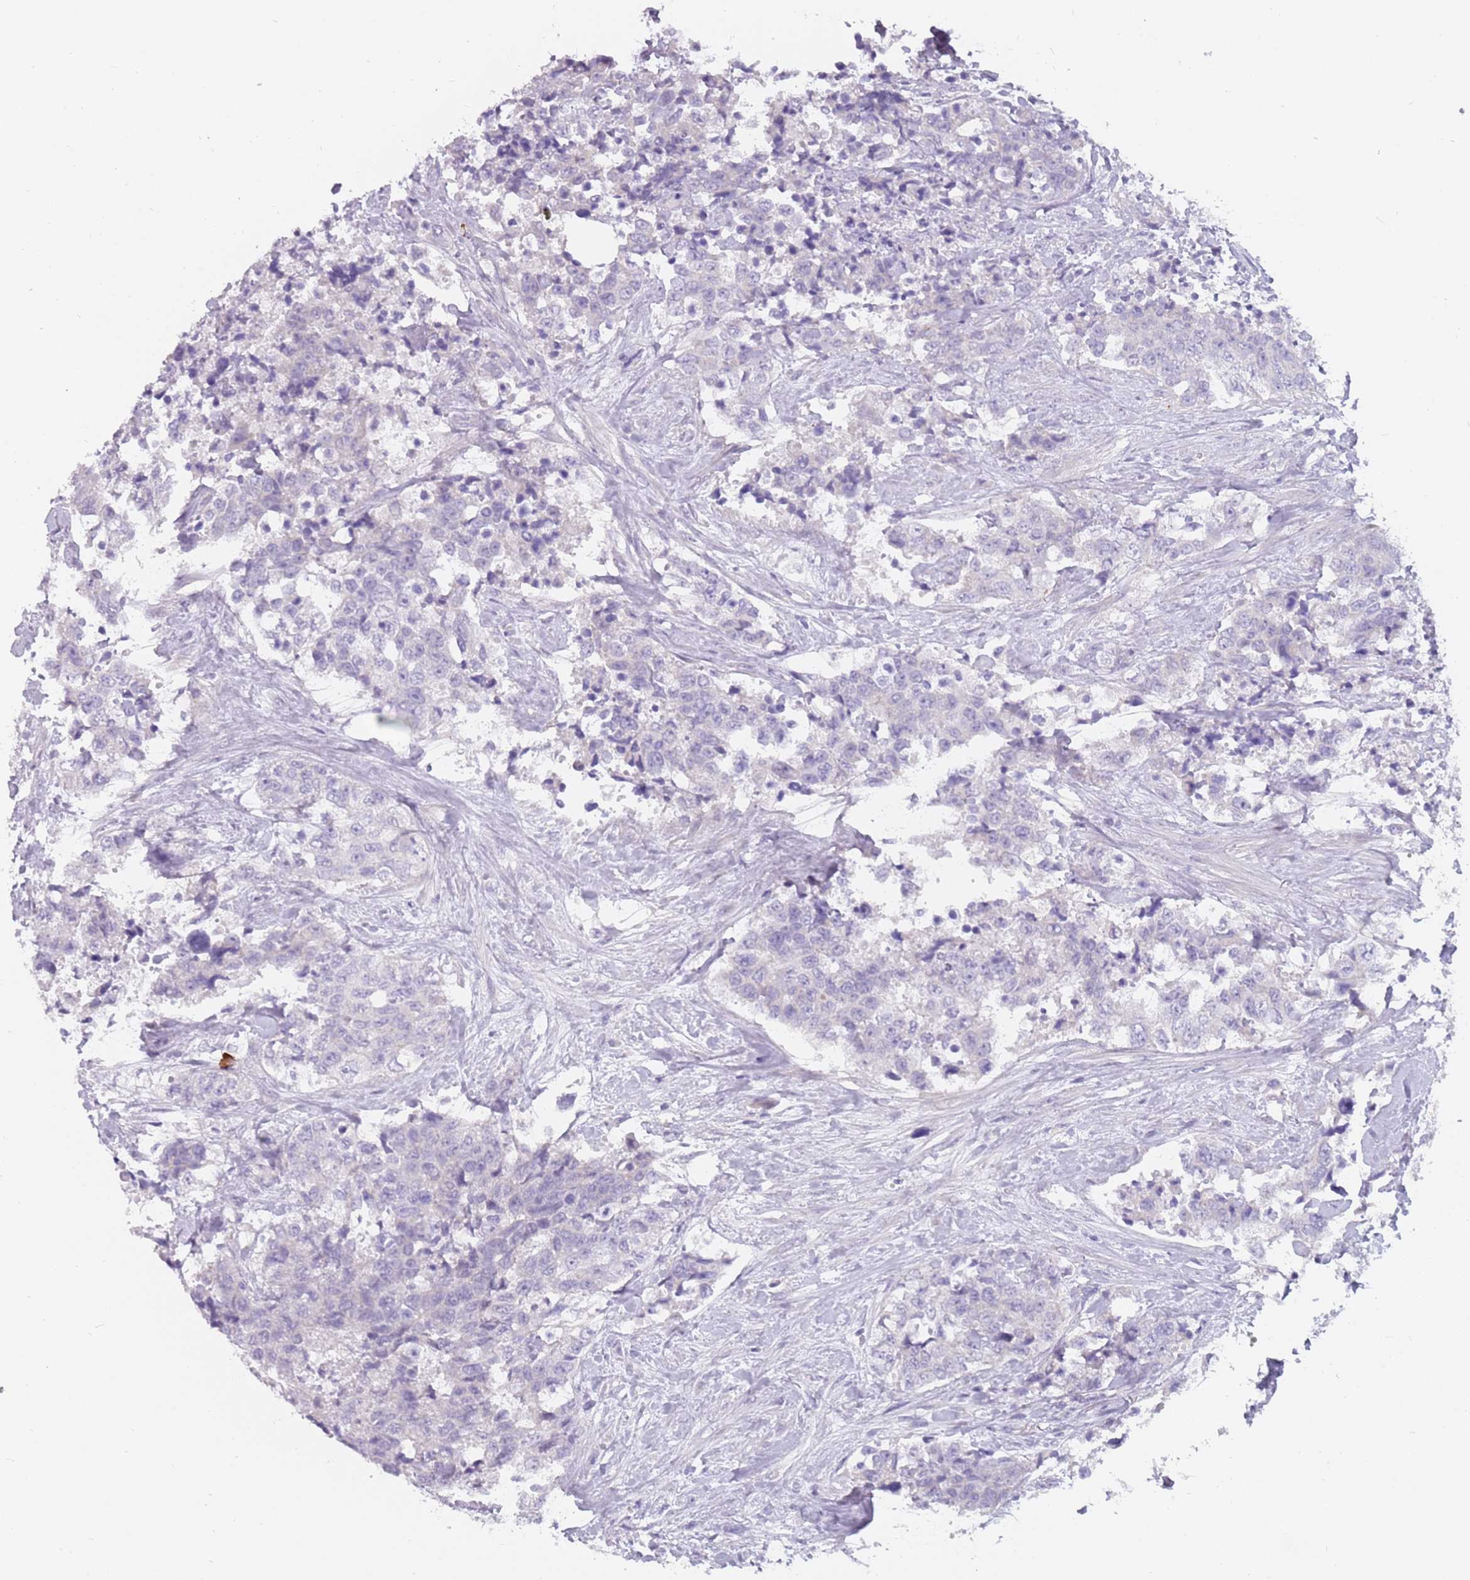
{"staining": {"intensity": "negative", "quantity": "none", "location": "none"}, "tissue": "urothelial cancer", "cell_type": "Tumor cells", "image_type": "cancer", "snomed": [{"axis": "morphology", "description": "Urothelial carcinoma, High grade"}, {"axis": "topography", "description": "Urinary bladder"}], "caption": "DAB (3,3'-diaminobenzidine) immunohistochemical staining of human urothelial cancer displays no significant positivity in tumor cells.", "gene": "DDX4", "patient": {"sex": "female", "age": 78}}